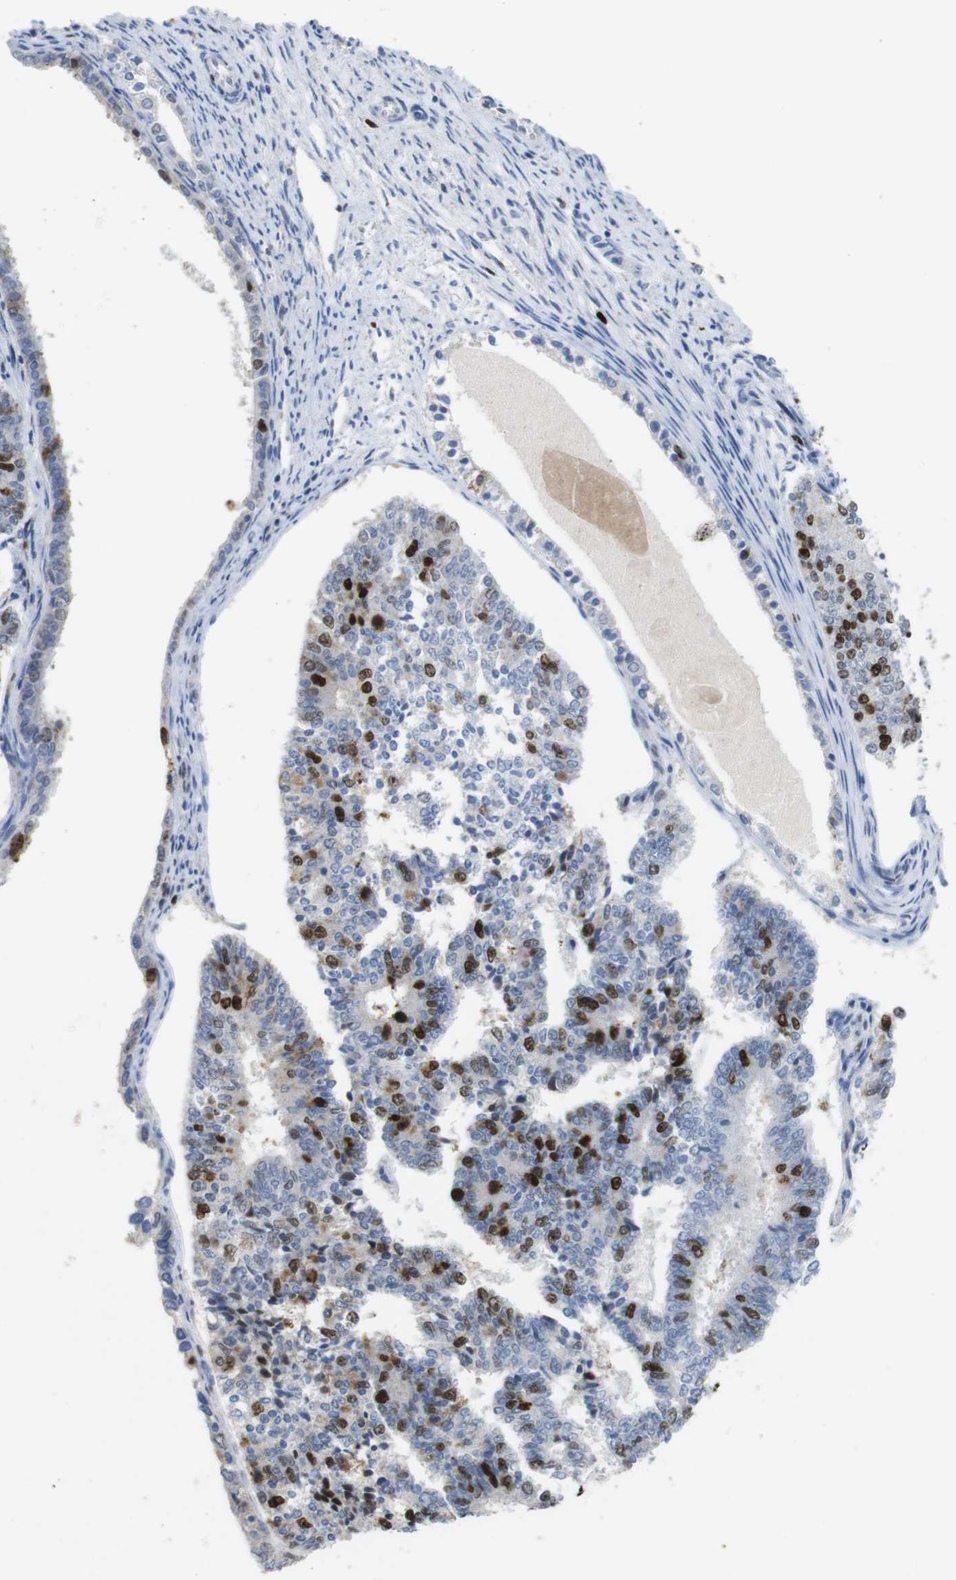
{"staining": {"intensity": "strong", "quantity": "<25%", "location": "nuclear"}, "tissue": "endometrial cancer", "cell_type": "Tumor cells", "image_type": "cancer", "snomed": [{"axis": "morphology", "description": "Adenocarcinoma, NOS"}, {"axis": "topography", "description": "Endometrium"}], "caption": "Endometrial cancer stained with immunohistochemistry (IHC) displays strong nuclear staining in about <25% of tumor cells. (DAB = brown stain, brightfield microscopy at high magnification).", "gene": "KPNA2", "patient": {"sex": "female", "age": 70}}